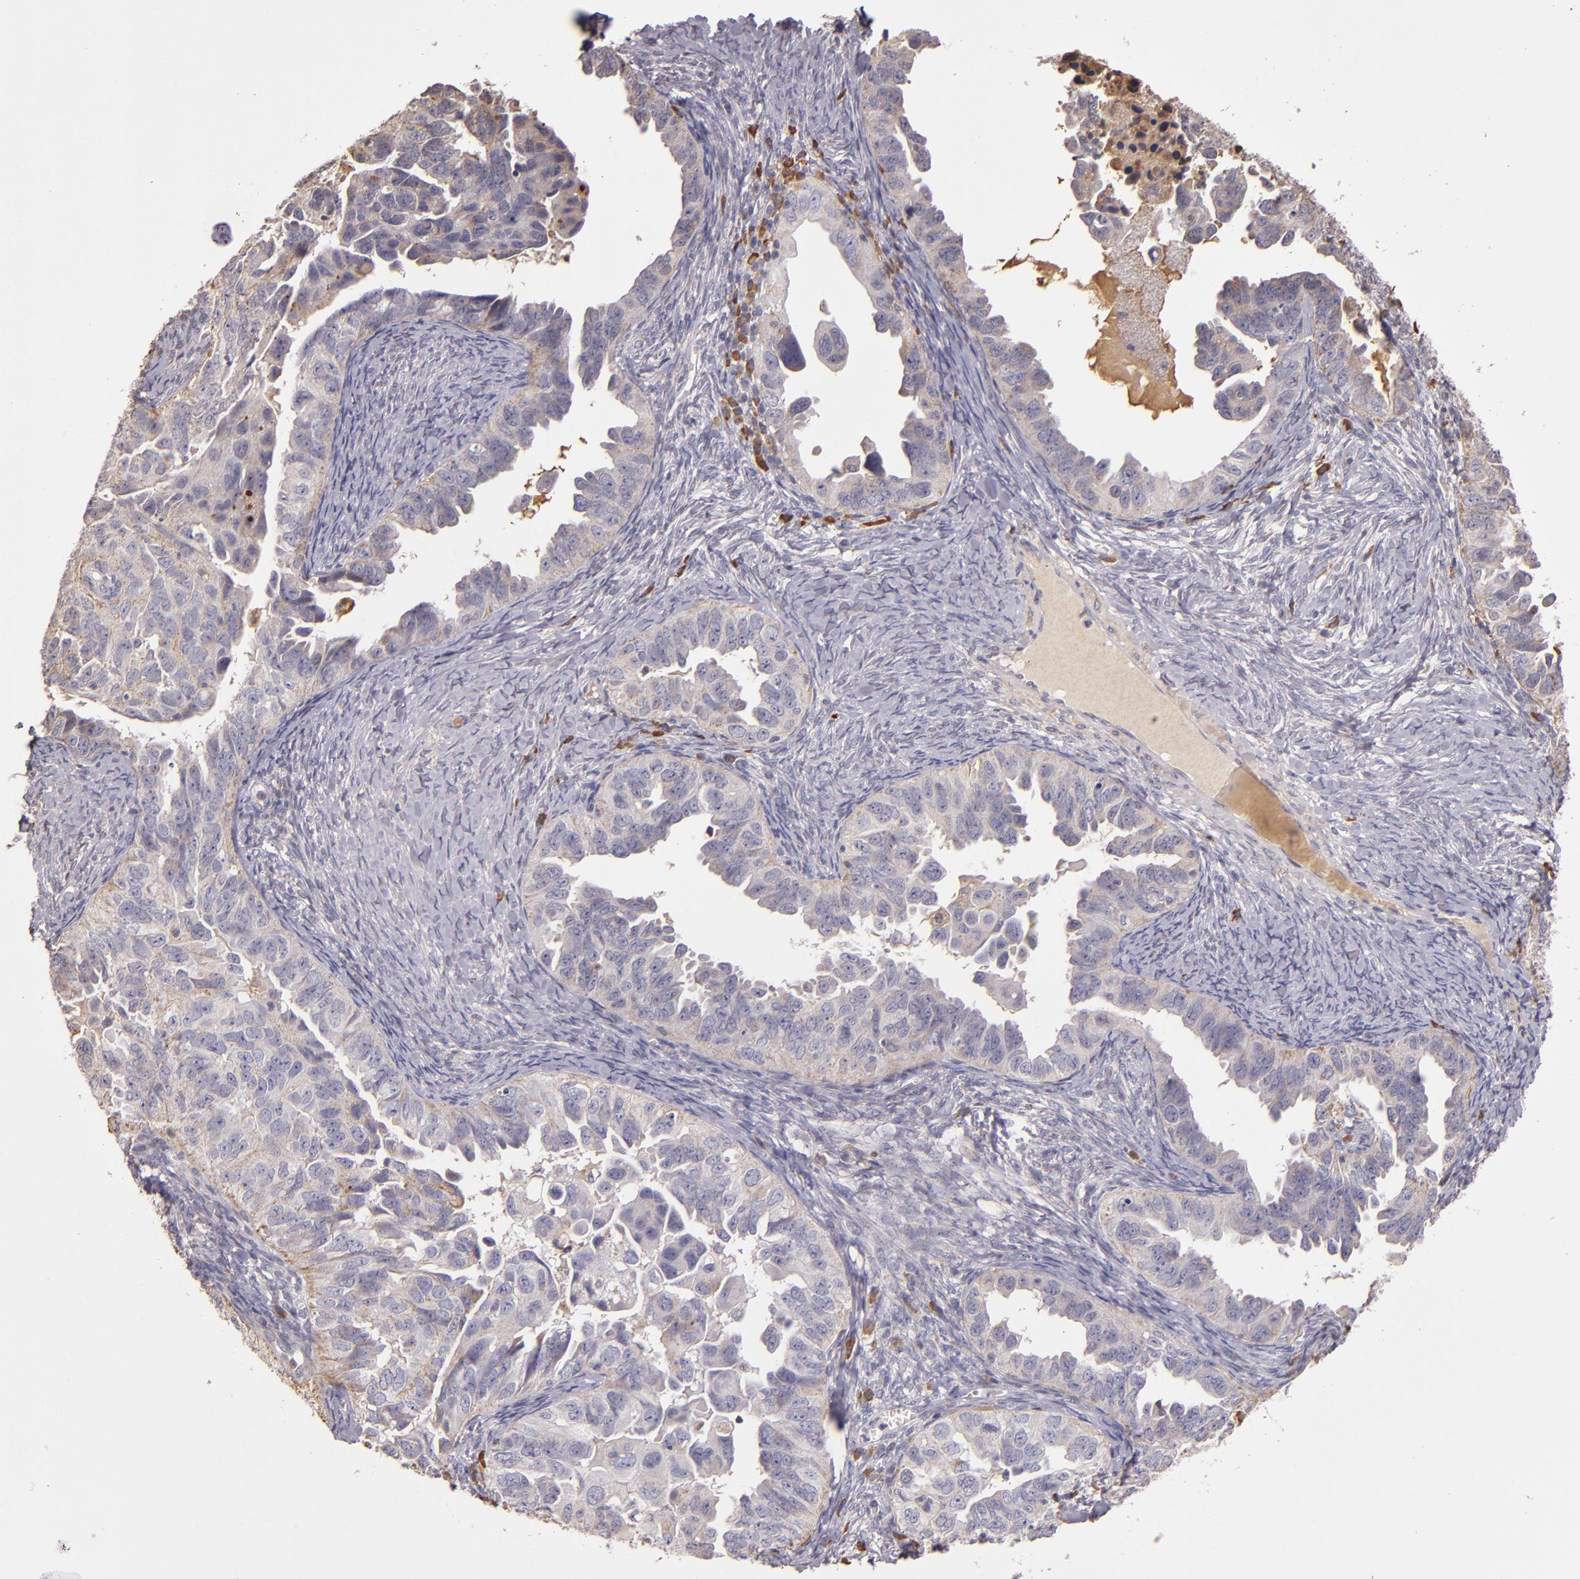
{"staining": {"intensity": "weak", "quantity": "25%-75%", "location": "cytoplasmic/membranous"}, "tissue": "ovarian cancer", "cell_type": "Tumor cells", "image_type": "cancer", "snomed": [{"axis": "morphology", "description": "Cystadenocarcinoma, serous, NOS"}, {"axis": "topography", "description": "Ovary"}], "caption": "The image reveals staining of serous cystadenocarcinoma (ovarian), revealing weak cytoplasmic/membranous protein positivity (brown color) within tumor cells.", "gene": "ABL1", "patient": {"sex": "female", "age": 82}}